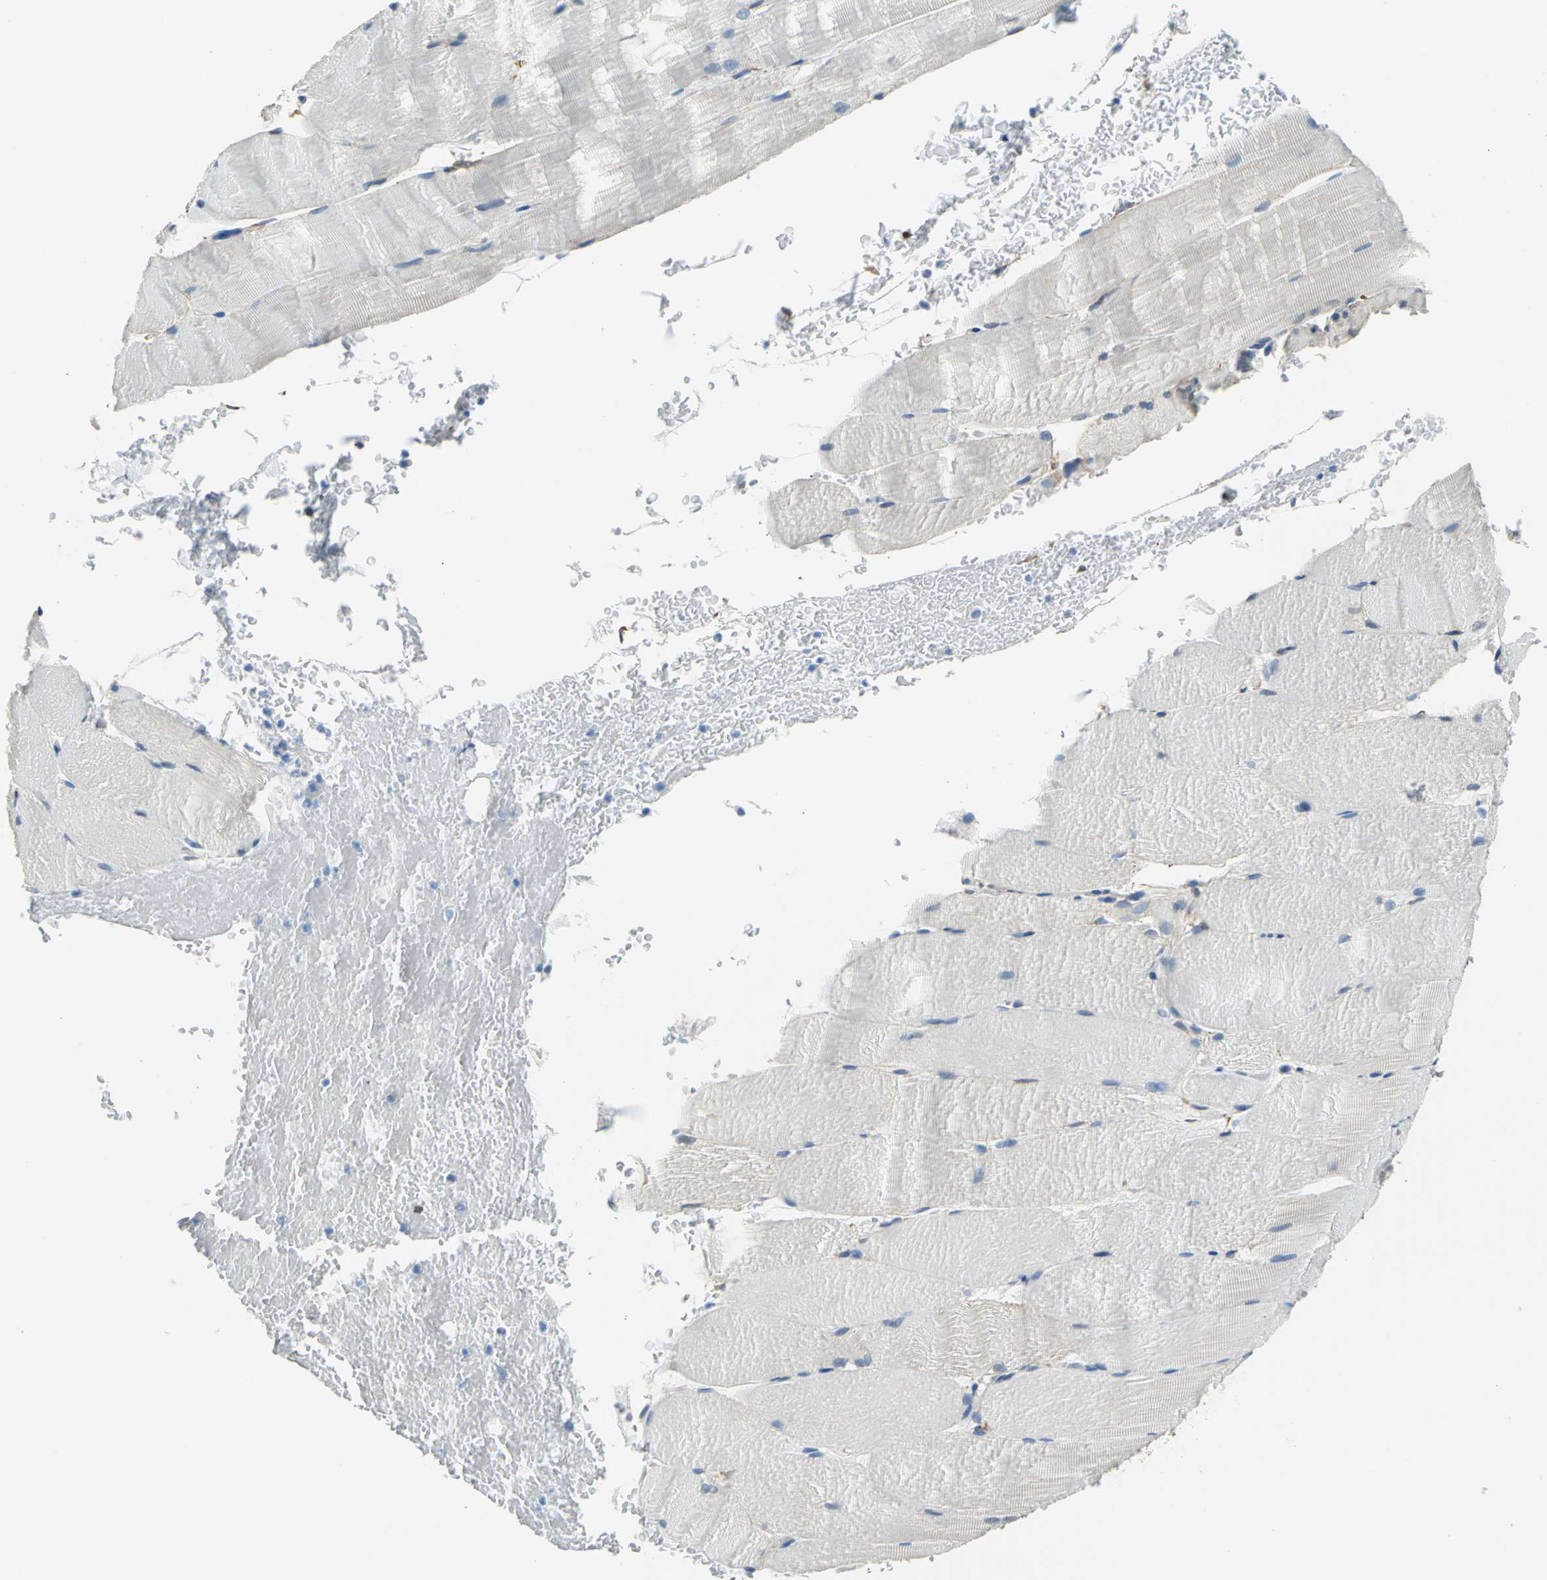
{"staining": {"intensity": "negative", "quantity": "none", "location": "none"}, "tissue": "skeletal muscle", "cell_type": "Myocytes", "image_type": "normal", "snomed": [{"axis": "morphology", "description": "Normal tissue, NOS"}, {"axis": "topography", "description": "Skeletal muscle"}, {"axis": "topography", "description": "Parathyroid gland"}], "caption": "IHC of benign skeletal muscle exhibits no positivity in myocytes. The staining was performed using DAB to visualize the protein expression in brown, while the nuclei were stained in blue with hematoxylin (Magnification: 20x).", "gene": "AKAP12", "patient": {"sex": "female", "age": 37}}